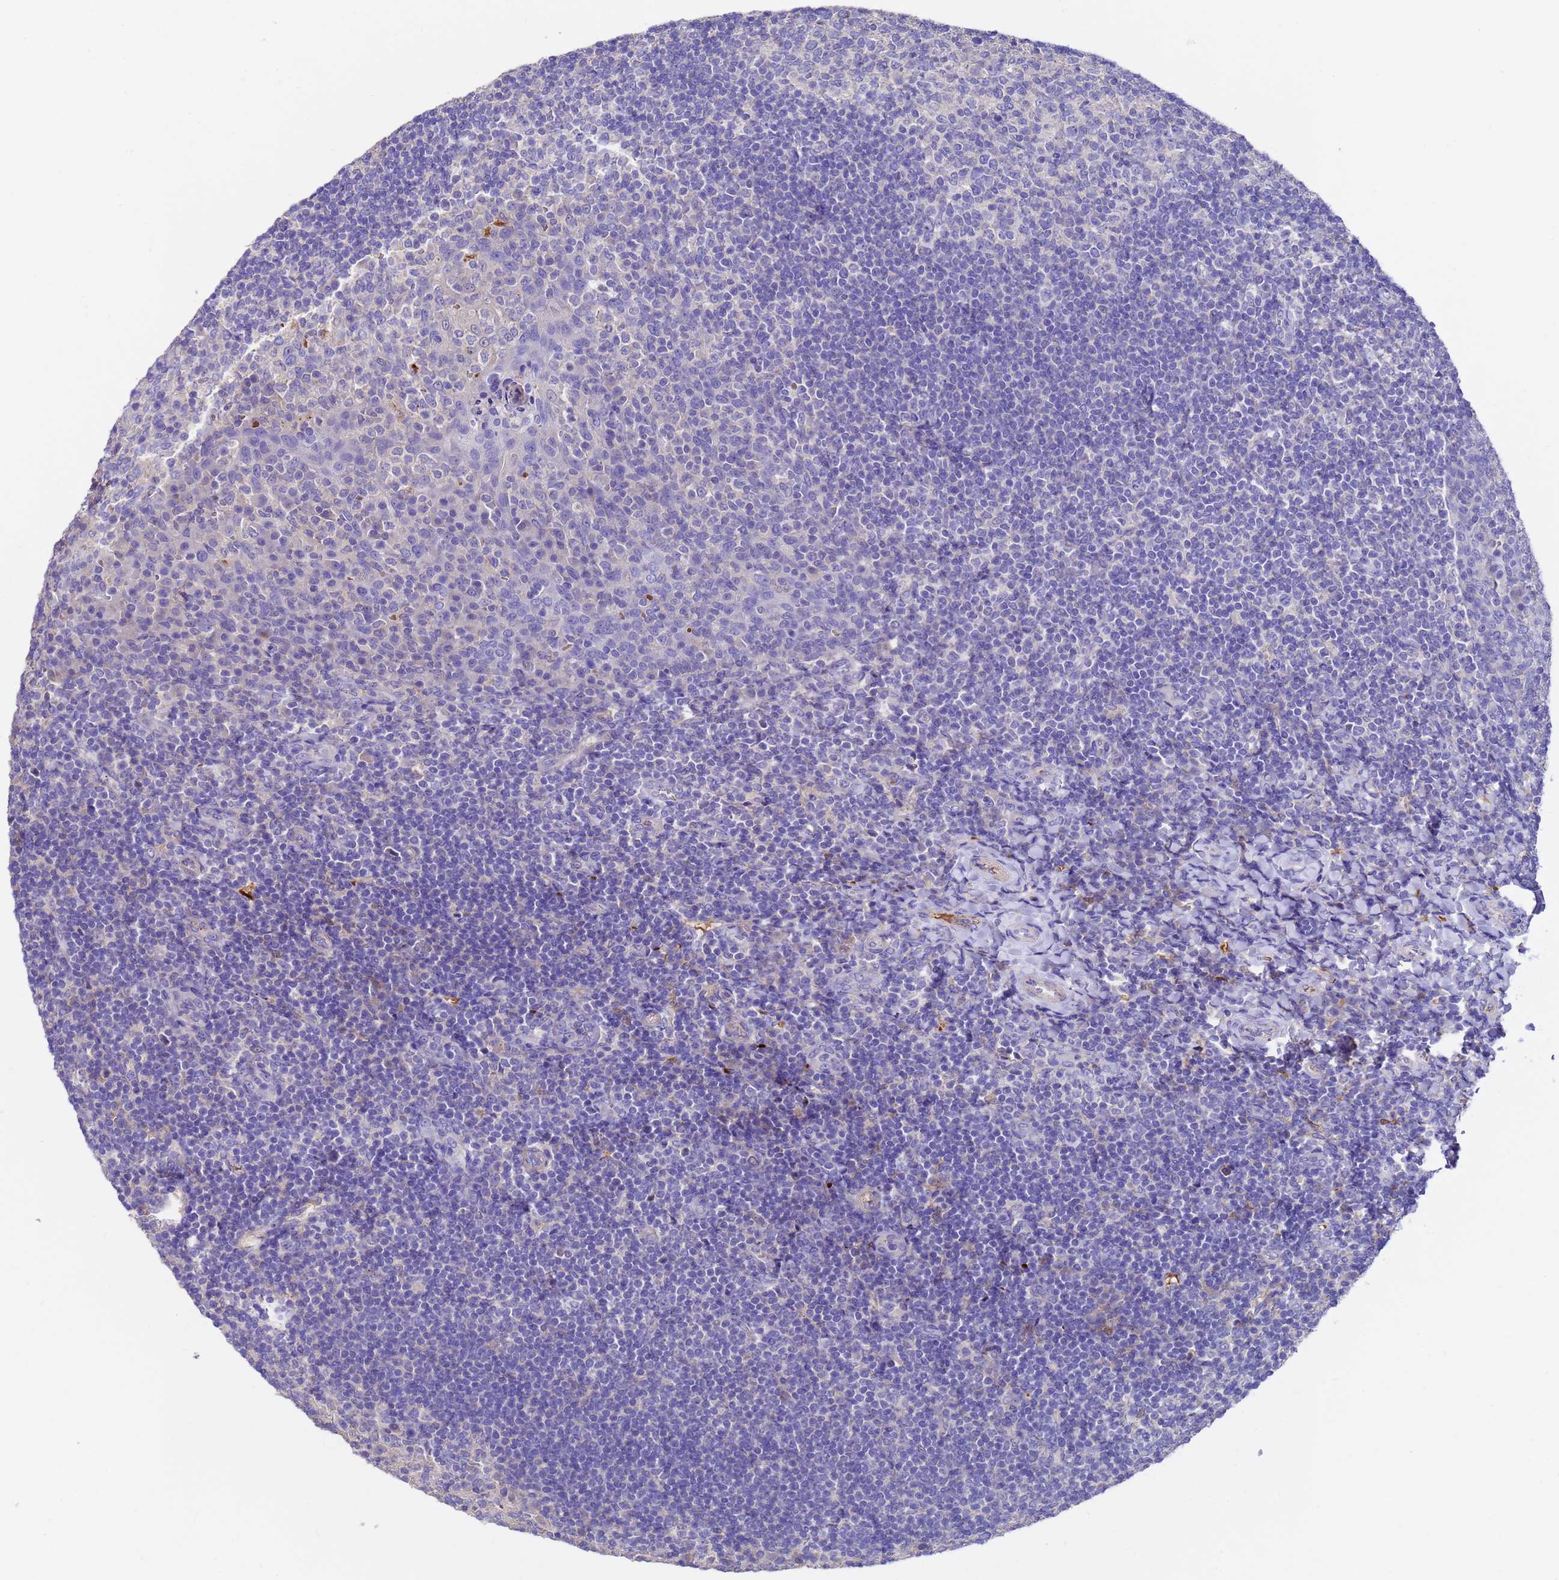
{"staining": {"intensity": "negative", "quantity": "none", "location": "none"}, "tissue": "tonsil", "cell_type": "Germinal center cells", "image_type": "normal", "snomed": [{"axis": "morphology", "description": "Normal tissue, NOS"}, {"axis": "topography", "description": "Tonsil"}], "caption": "Tonsil stained for a protein using immunohistochemistry (IHC) demonstrates no staining germinal center cells.", "gene": "ELP6", "patient": {"sex": "female", "age": 10}}